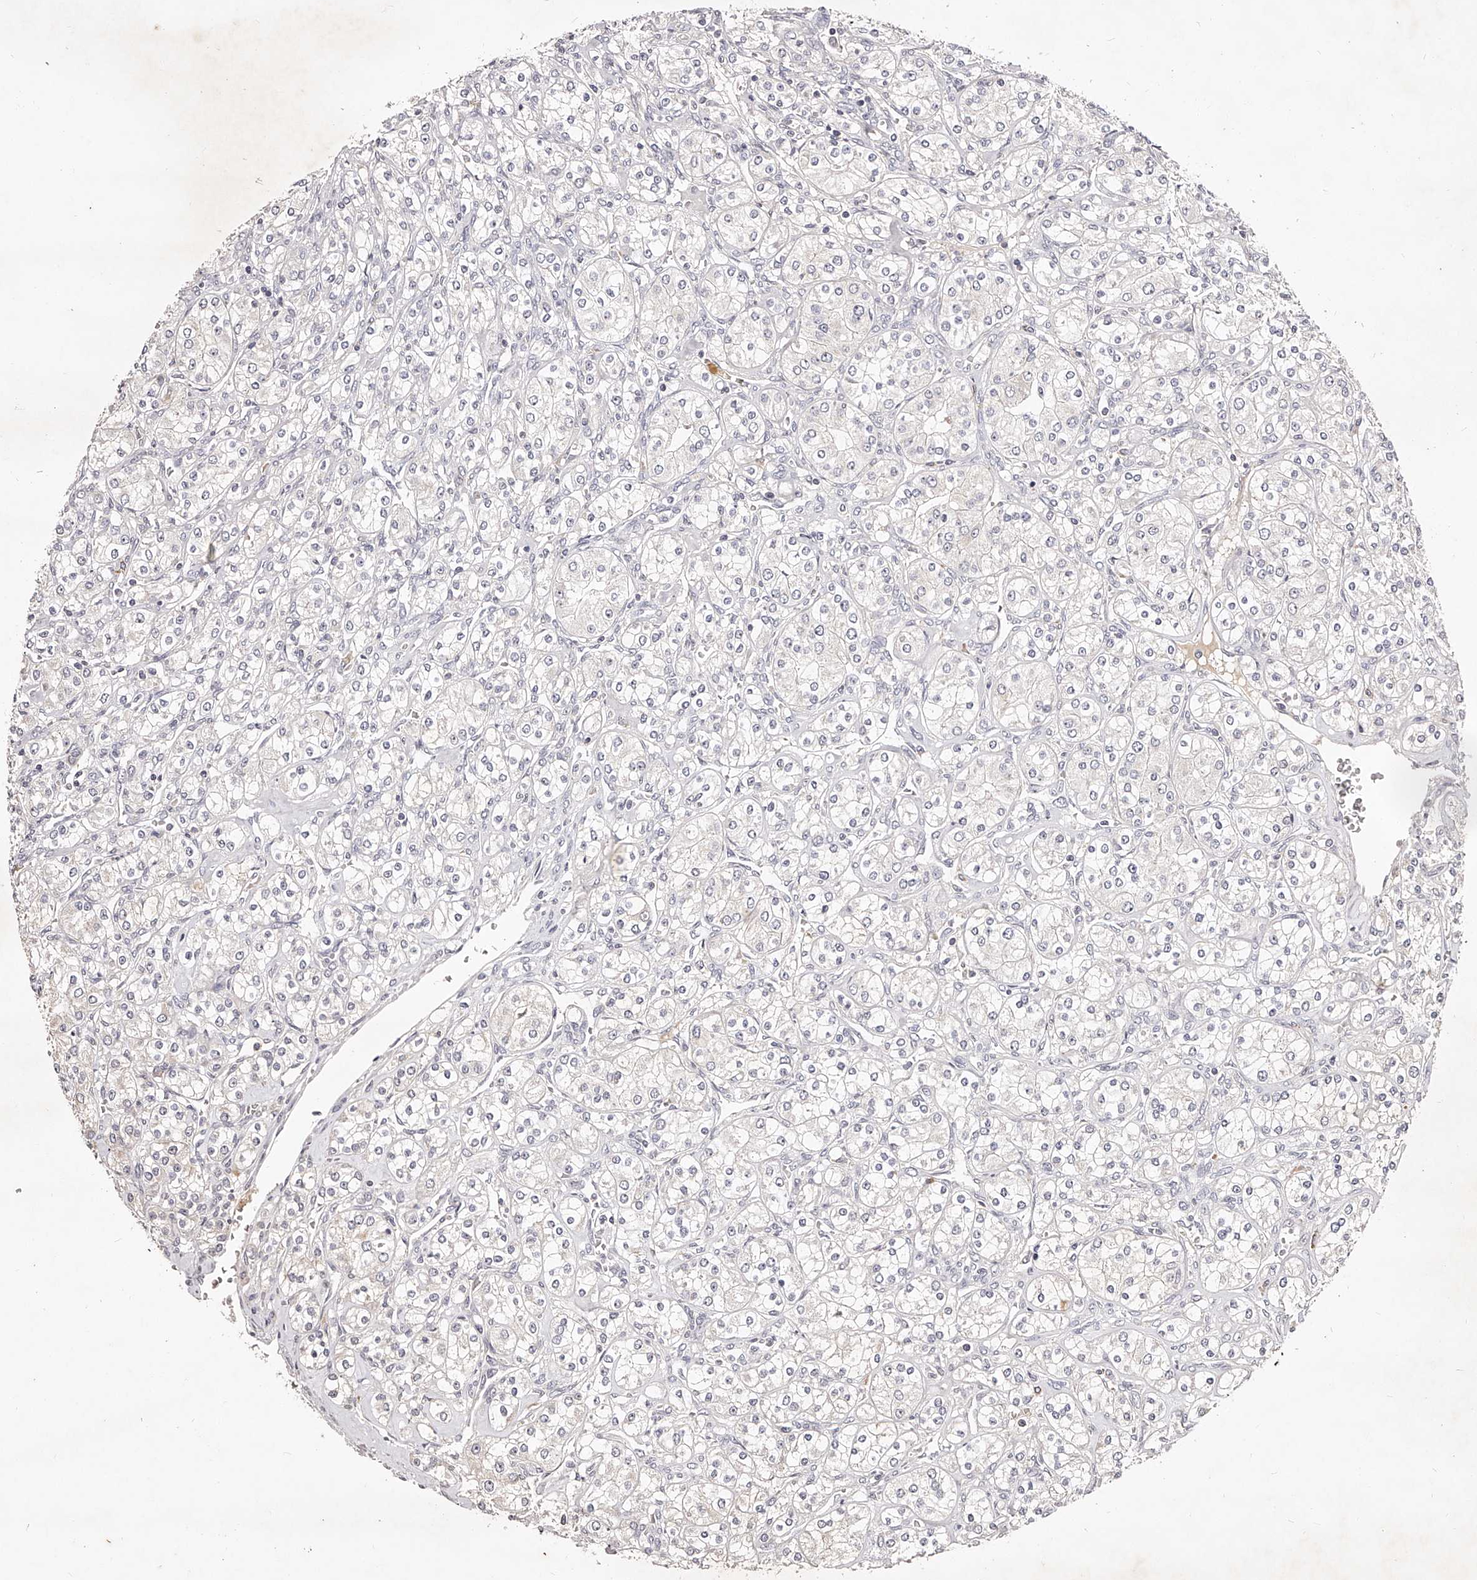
{"staining": {"intensity": "negative", "quantity": "none", "location": "none"}, "tissue": "renal cancer", "cell_type": "Tumor cells", "image_type": "cancer", "snomed": [{"axis": "morphology", "description": "Adenocarcinoma, NOS"}, {"axis": "topography", "description": "Kidney"}], "caption": "IHC of human renal cancer exhibits no expression in tumor cells.", "gene": "PHACTR1", "patient": {"sex": "male", "age": 77}}